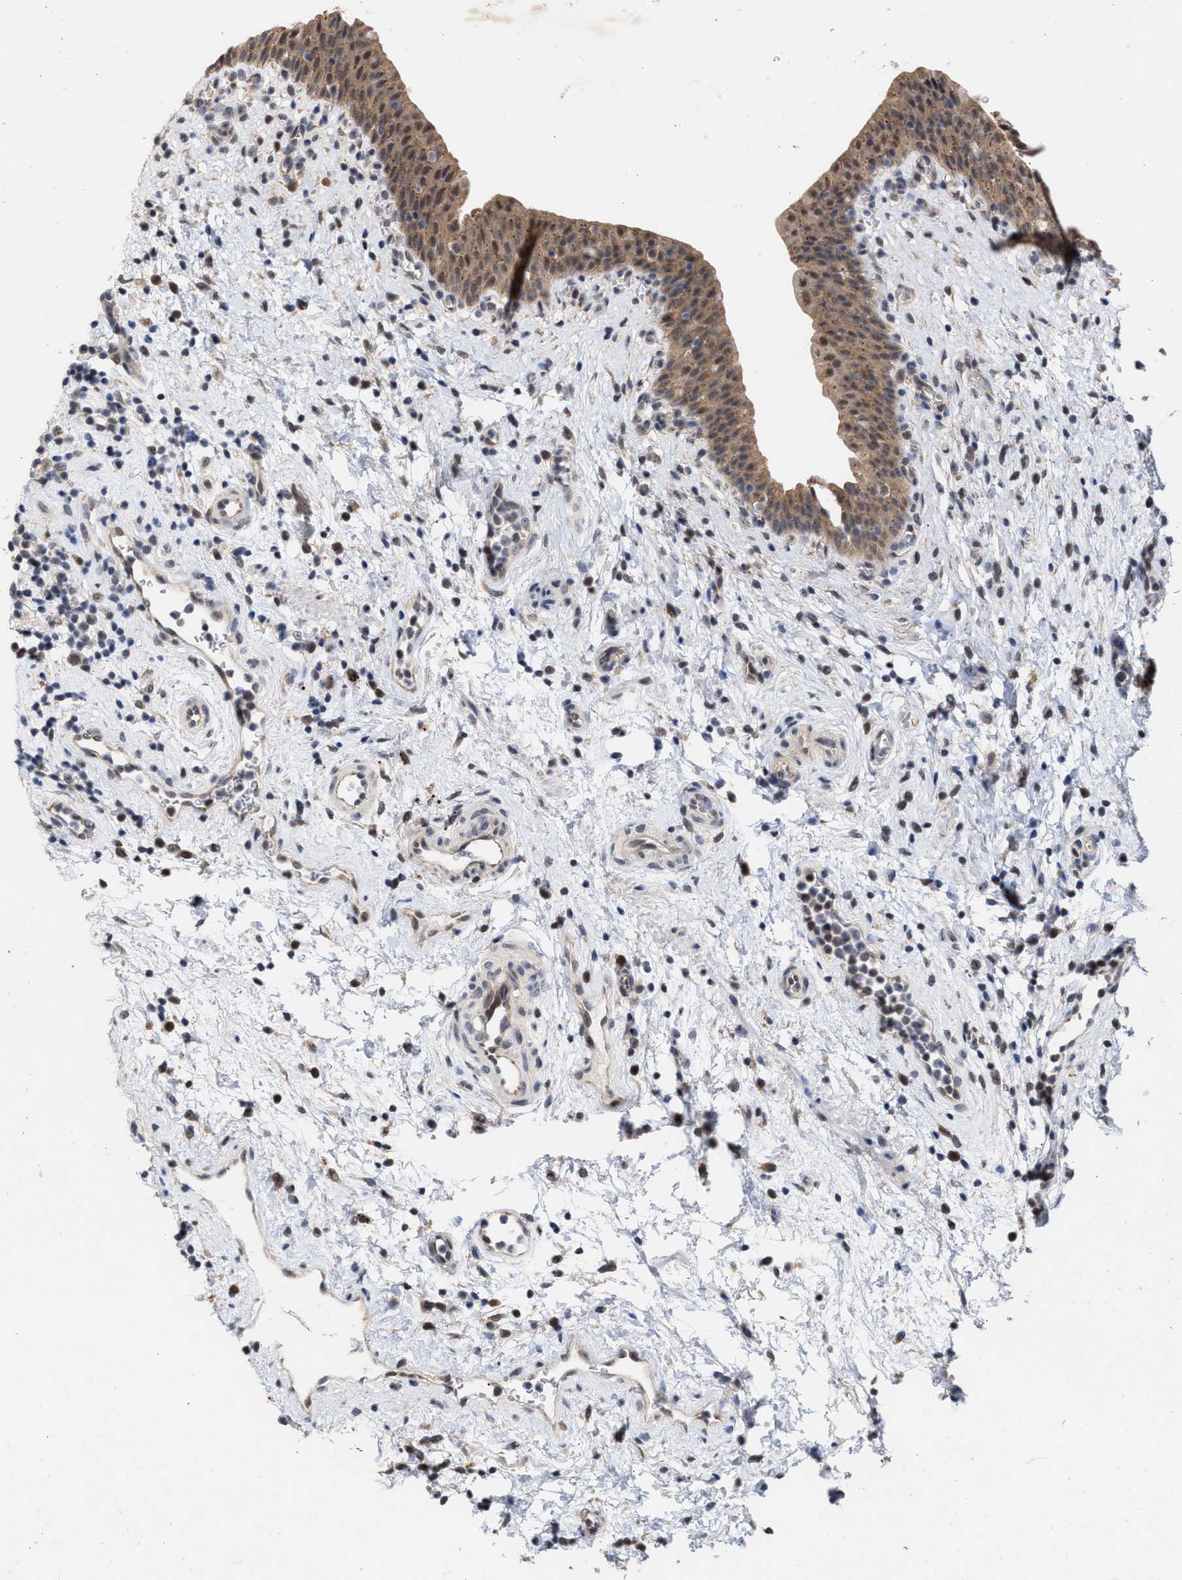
{"staining": {"intensity": "weak", "quantity": ">75%", "location": "cytoplasmic/membranous,nuclear"}, "tissue": "urinary bladder", "cell_type": "Urothelial cells", "image_type": "normal", "snomed": [{"axis": "morphology", "description": "Normal tissue, NOS"}, {"axis": "topography", "description": "Urinary bladder"}], "caption": "High-magnification brightfield microscopy of unremarkable urinary bladder stained with DAB (brown) and counterstained with hematoxylin (blue). urothelial cells exhibit weak cytoplasmic/membranous,nuclear expression is present in about>75% of cells. (DAB (3,3'-diaminobenzidine) IHC, brown staining for protein, blue staining for nuclei).", "gene": "MKNK2", "patient": {"sex": "male", "age": 37}}